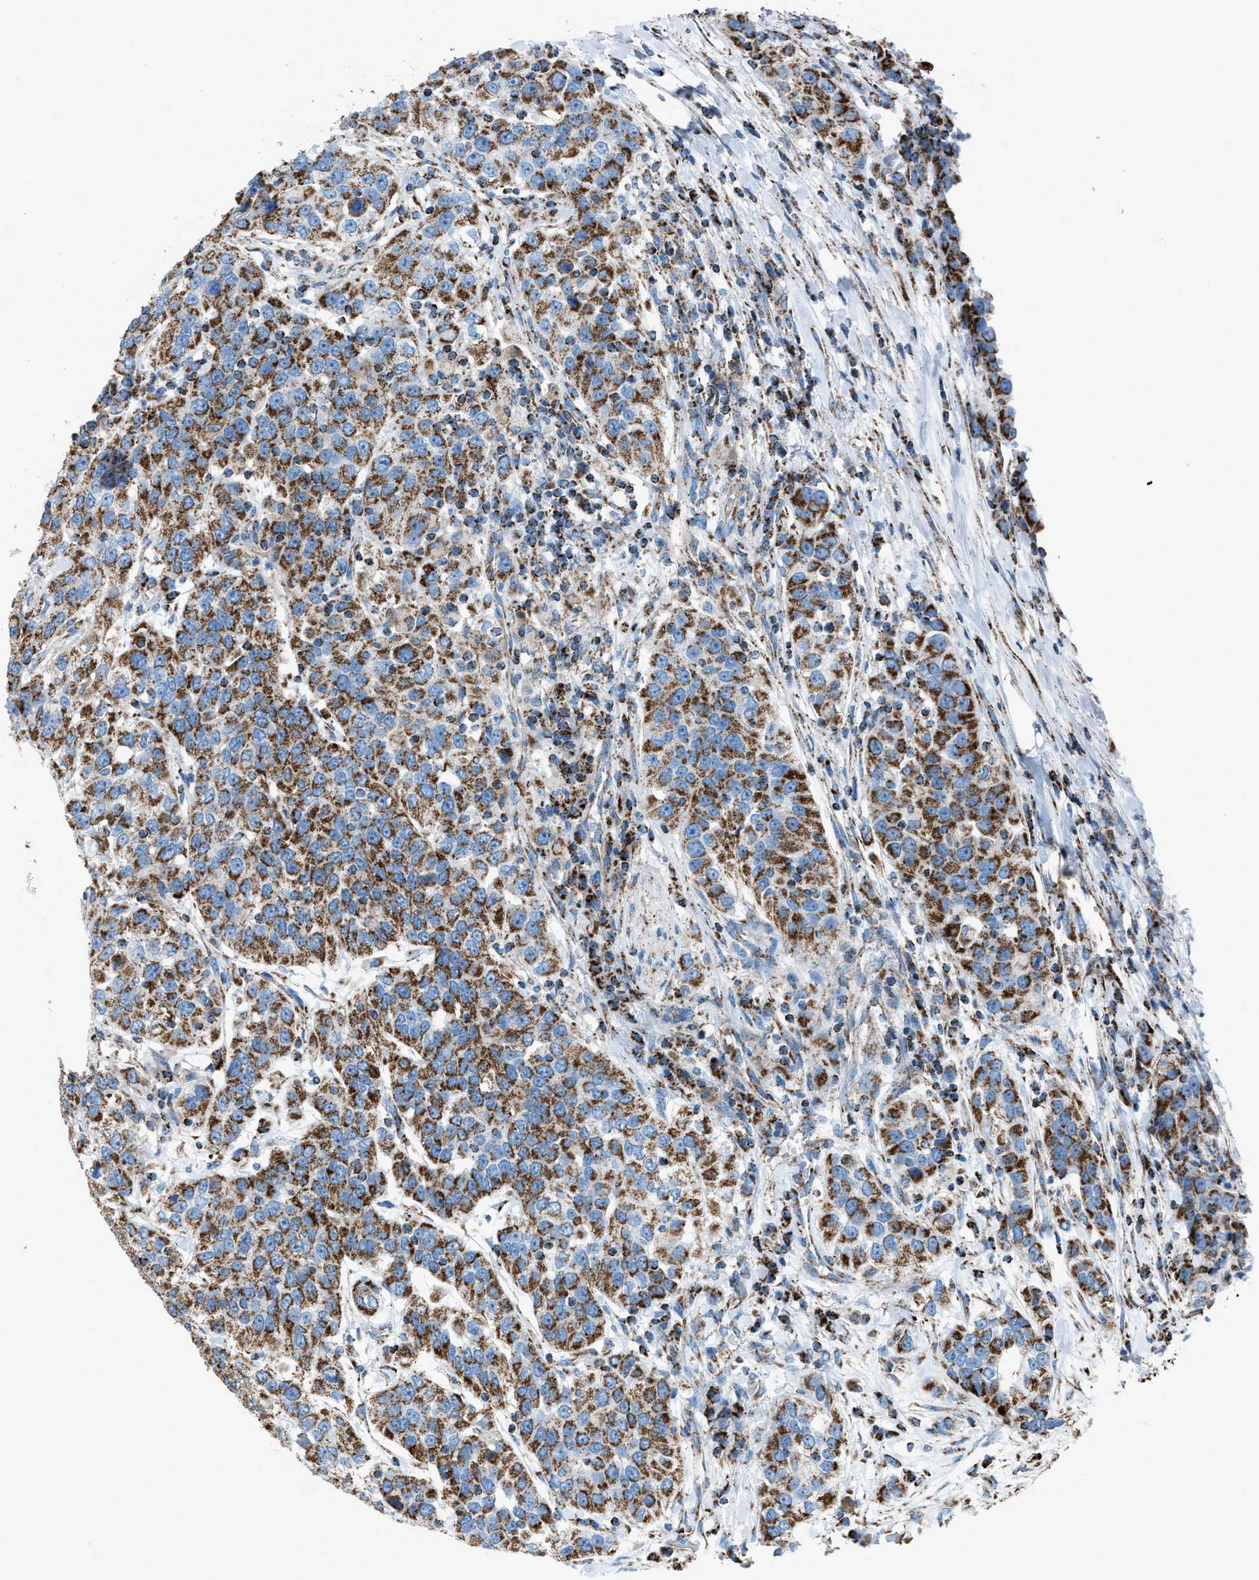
{"staining": {"intensity": "moderate", "quantity": ">75%", "location": "cytoplasmic/membranous"}, "tissue": "urothelial cancer", "cell_type": "Tumor cells", "image_type": "cancer", "snomed": [{"axis": "morphology", "description": "Urothelial carcinoma, High grade"}, {"axis": "topography", "description": "Urinary bladder"}], "caption": "IHC photomicrograph of neoplastic tissue: urothelial carcinoma (high-grade) stained using immunohistochemistry exhibits medium levels of moderate protein expression localized specifically in the cytoplasmic/membranous of tumor cells, appearing as a cytoplasmic/membranous brown color.", "gene": "MDH2", "patient": {"sex": "female", "age": 80}}